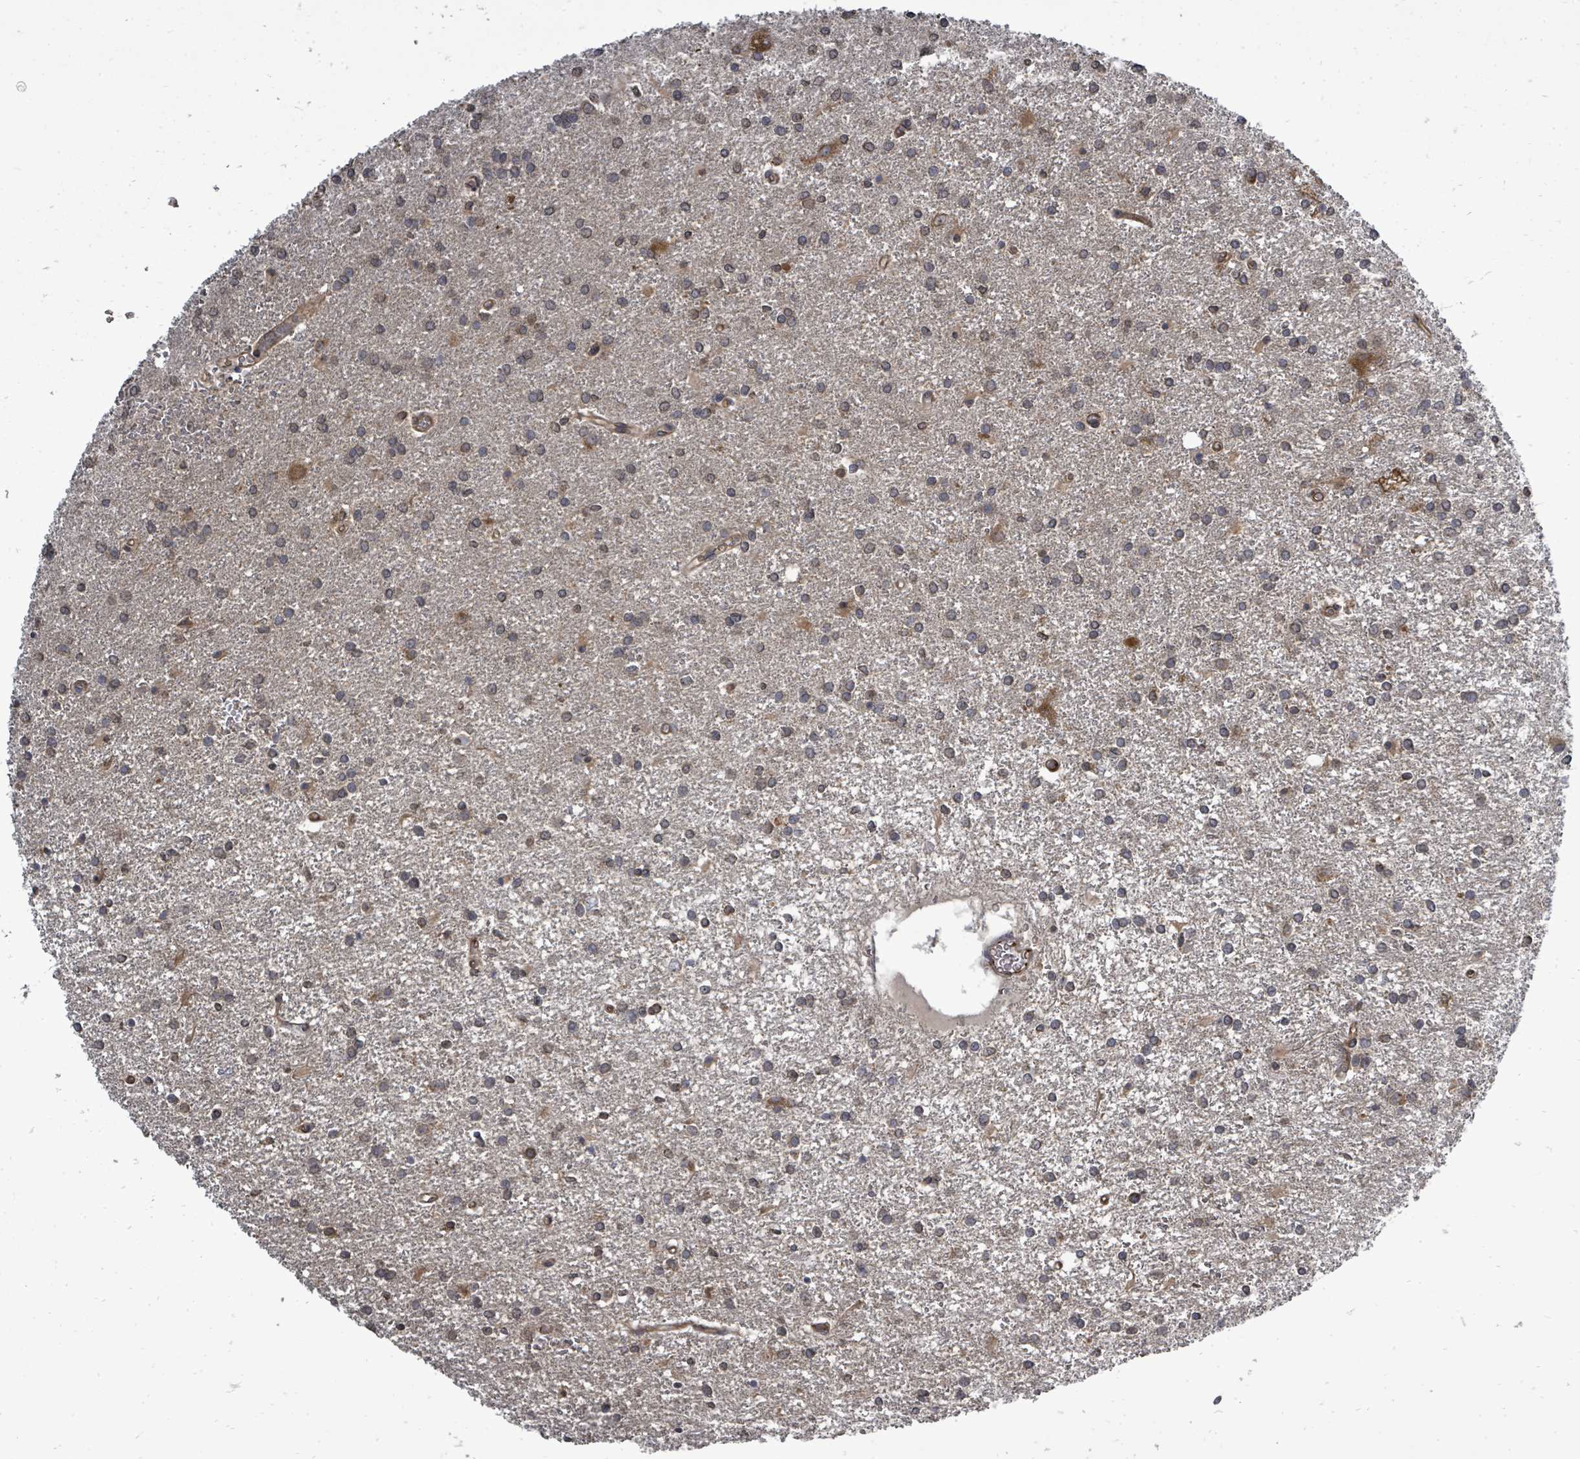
{"staining": {"intensity": "weak", "quantity": "25%-75%", "location": "cytoplasmic/membranous"}, "tissue": "glioma", "cell_type": "Tumor cells", "image_type": "cancer", "snomed": [{"axis": "morphology", "description": "Glioma, malignant, High grade"}, {"axis": "topography", "description": "Brain"}], "caption": "Protein staining exhibits weak cytoplasmic/membranous expression in approximately 25%-75% of tumor cells in glioma.", "gene": "RALGAPB", "patient": {"sex": "female", "age": 50}}